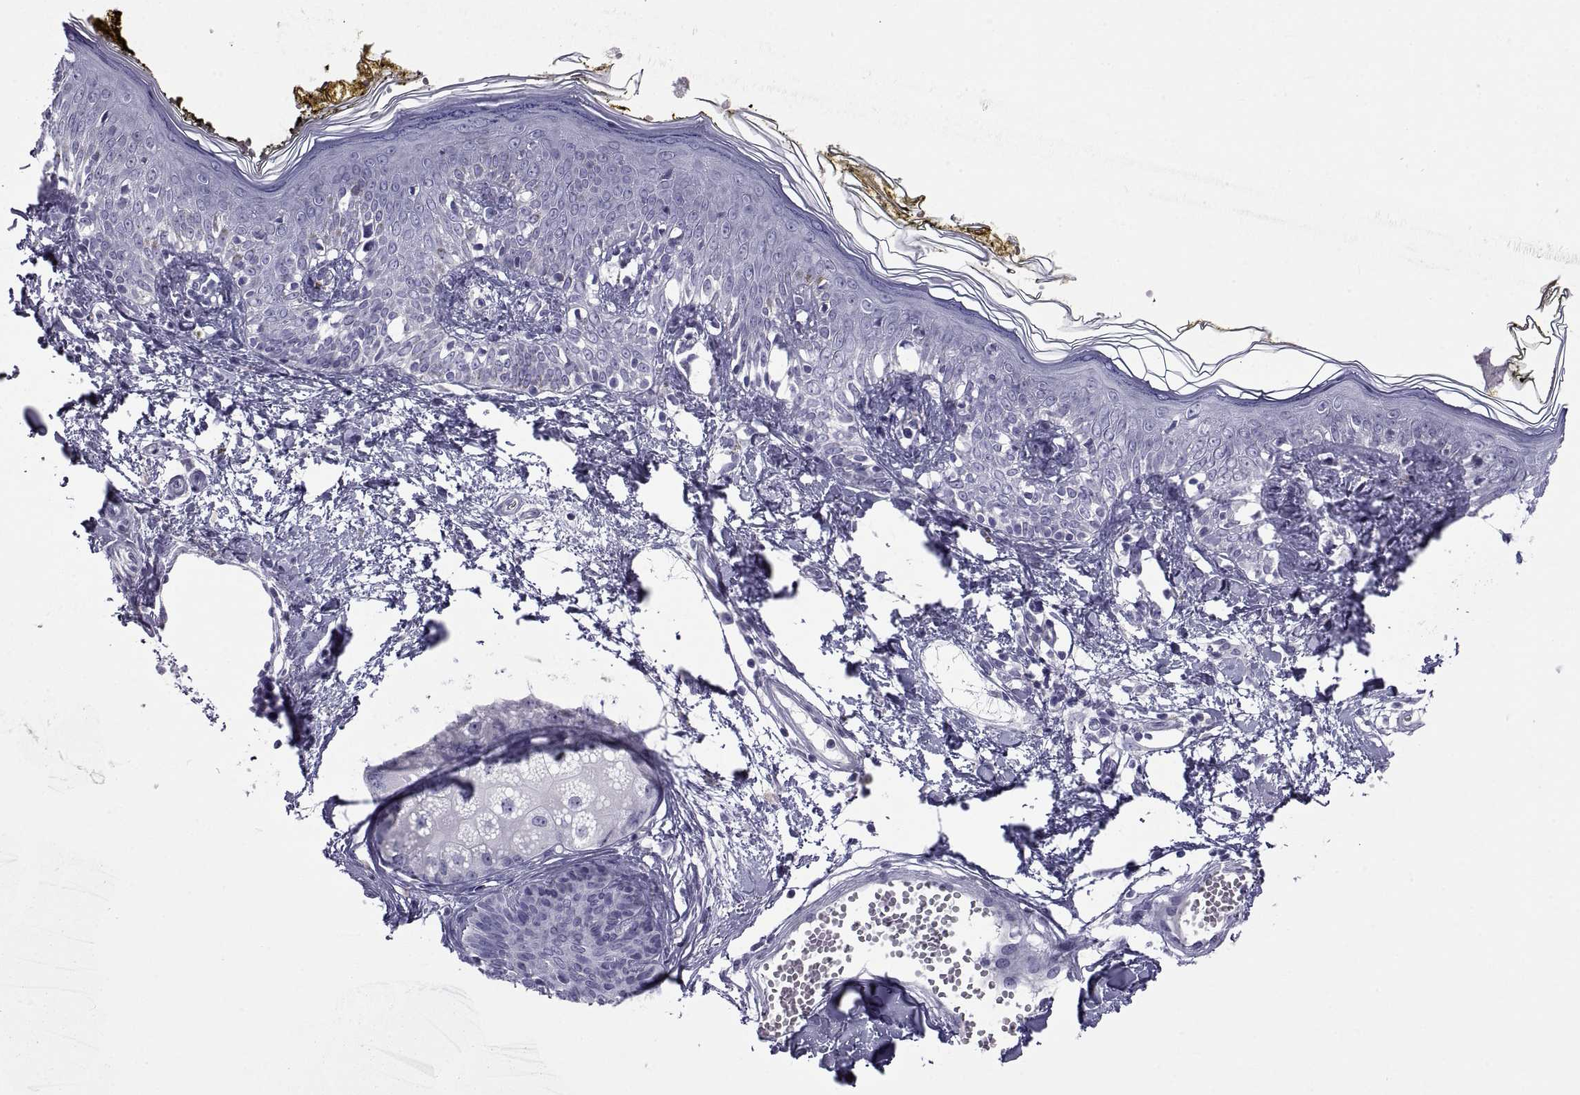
{"staining": {"intensity": "negative", "quantity": "none", "location": "none"}, "tissue": "skin", "cell_type": "Fibroblasts", "image_type": "normal", "snomed": [{"axis": "morphology", "description": "Normal tissue, NOS"}, {"axis": "topography", "description": "Skin"}], "caption": "This is an immunohistochemistry (IHC) photomicrograph of unremarkable skin. There is no staining in fibroblasts.", "gene": "NPTX2", "patient": {"sex": "male", "age": 76}}